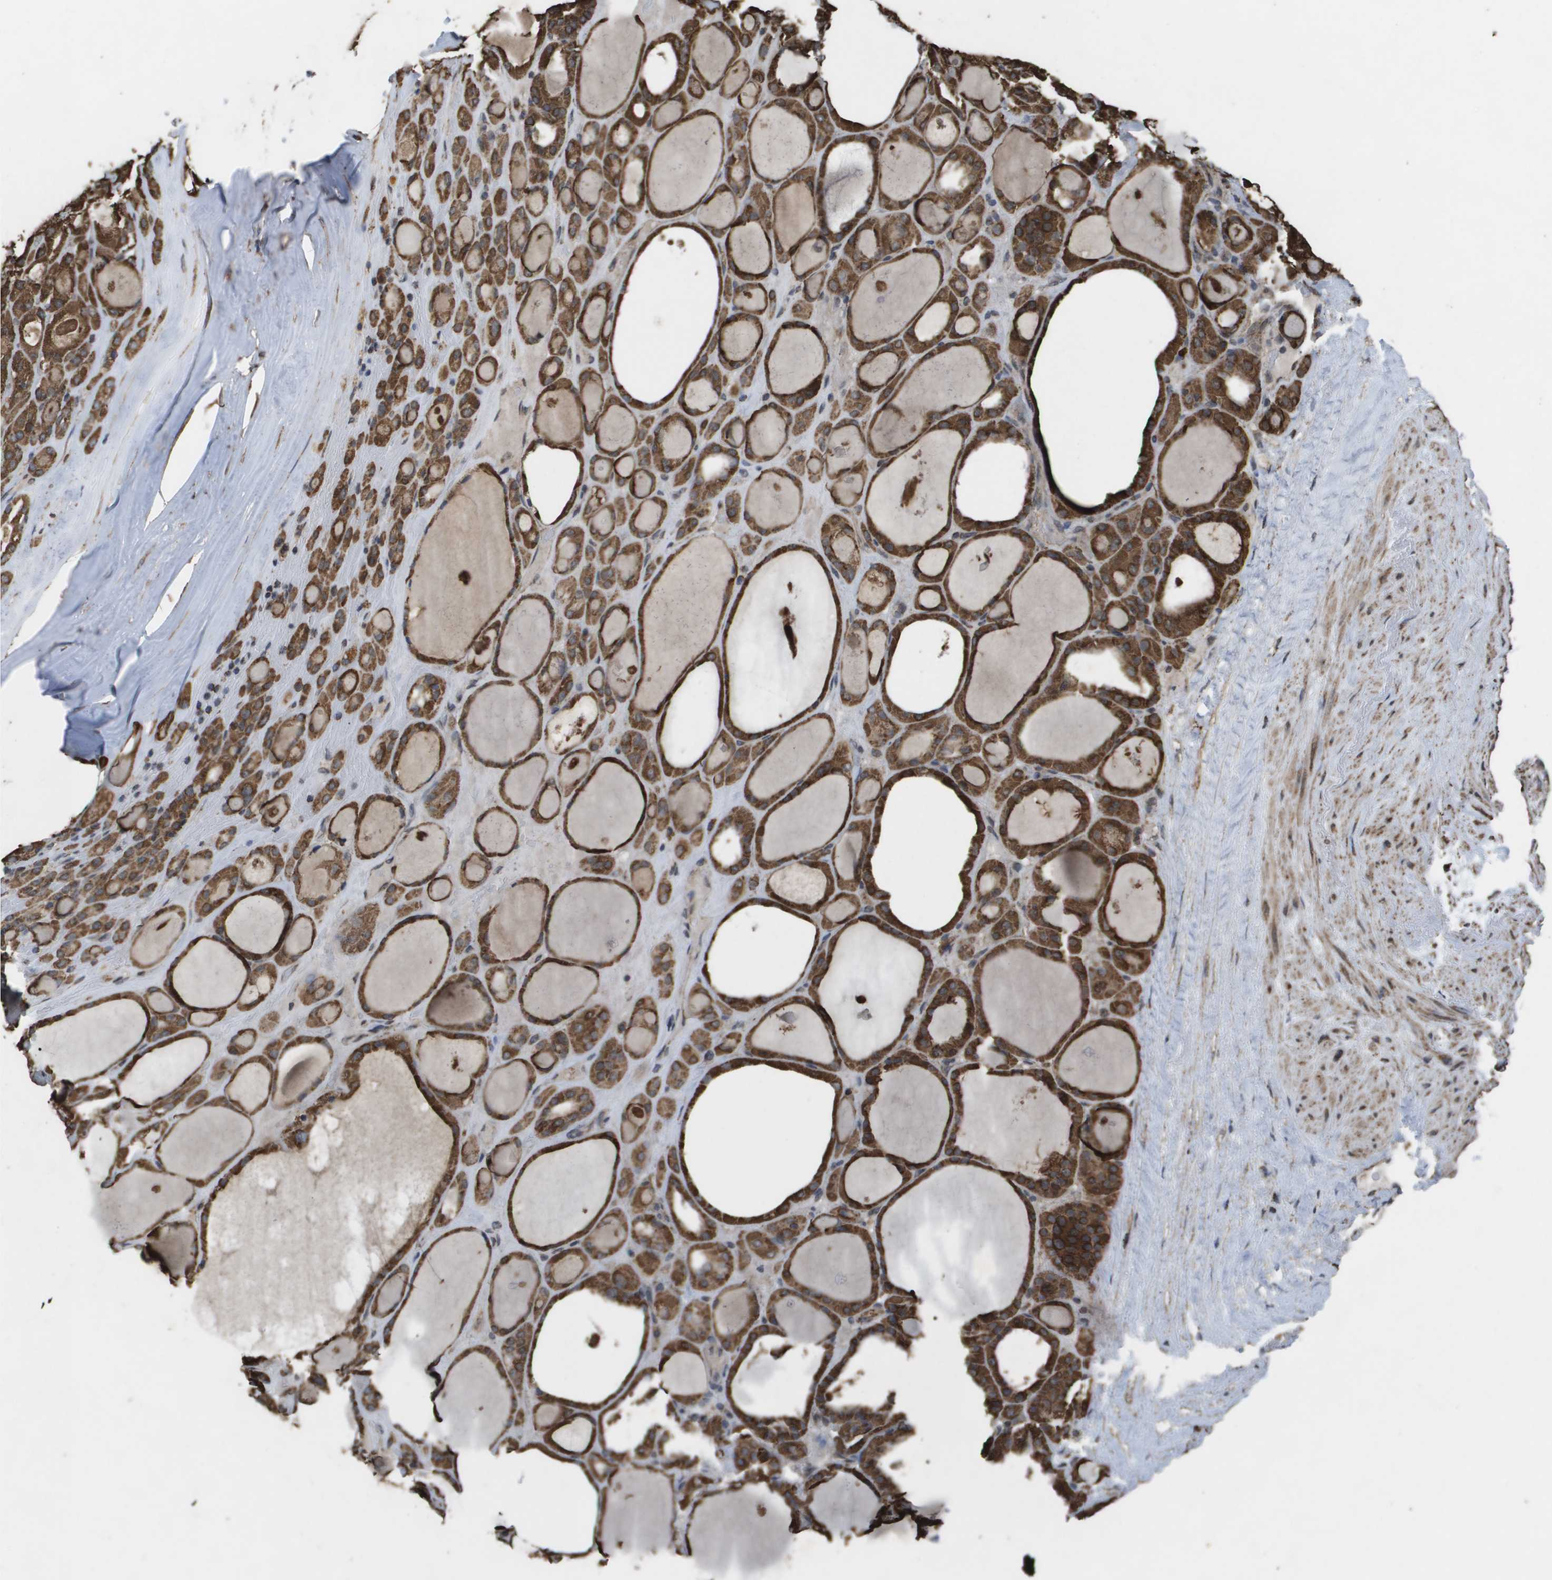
{"staining": {"intensity": "strong", "quantity": ">75%", "location": "cytoplasmic/membranous"}, "tissue": "thyroid gland", "cell_type": "Glandular cells", "image_type": "normal", "snomed": [{"axis": "morphology", "description": "Normal tissue, NOS"}, {"axis": "morphology", "description": "Carcinoma, NOS"}, {"axis": "topography", "description": "Thyroid gland"}], "caption": "A photomicrograph of human thyroid gland stained for a protein reveals strong cytoplasmic/membranous brown staining in glandular cells.", "gene": "HSPE1", "patient": {"sex": "female", "age": 86}}